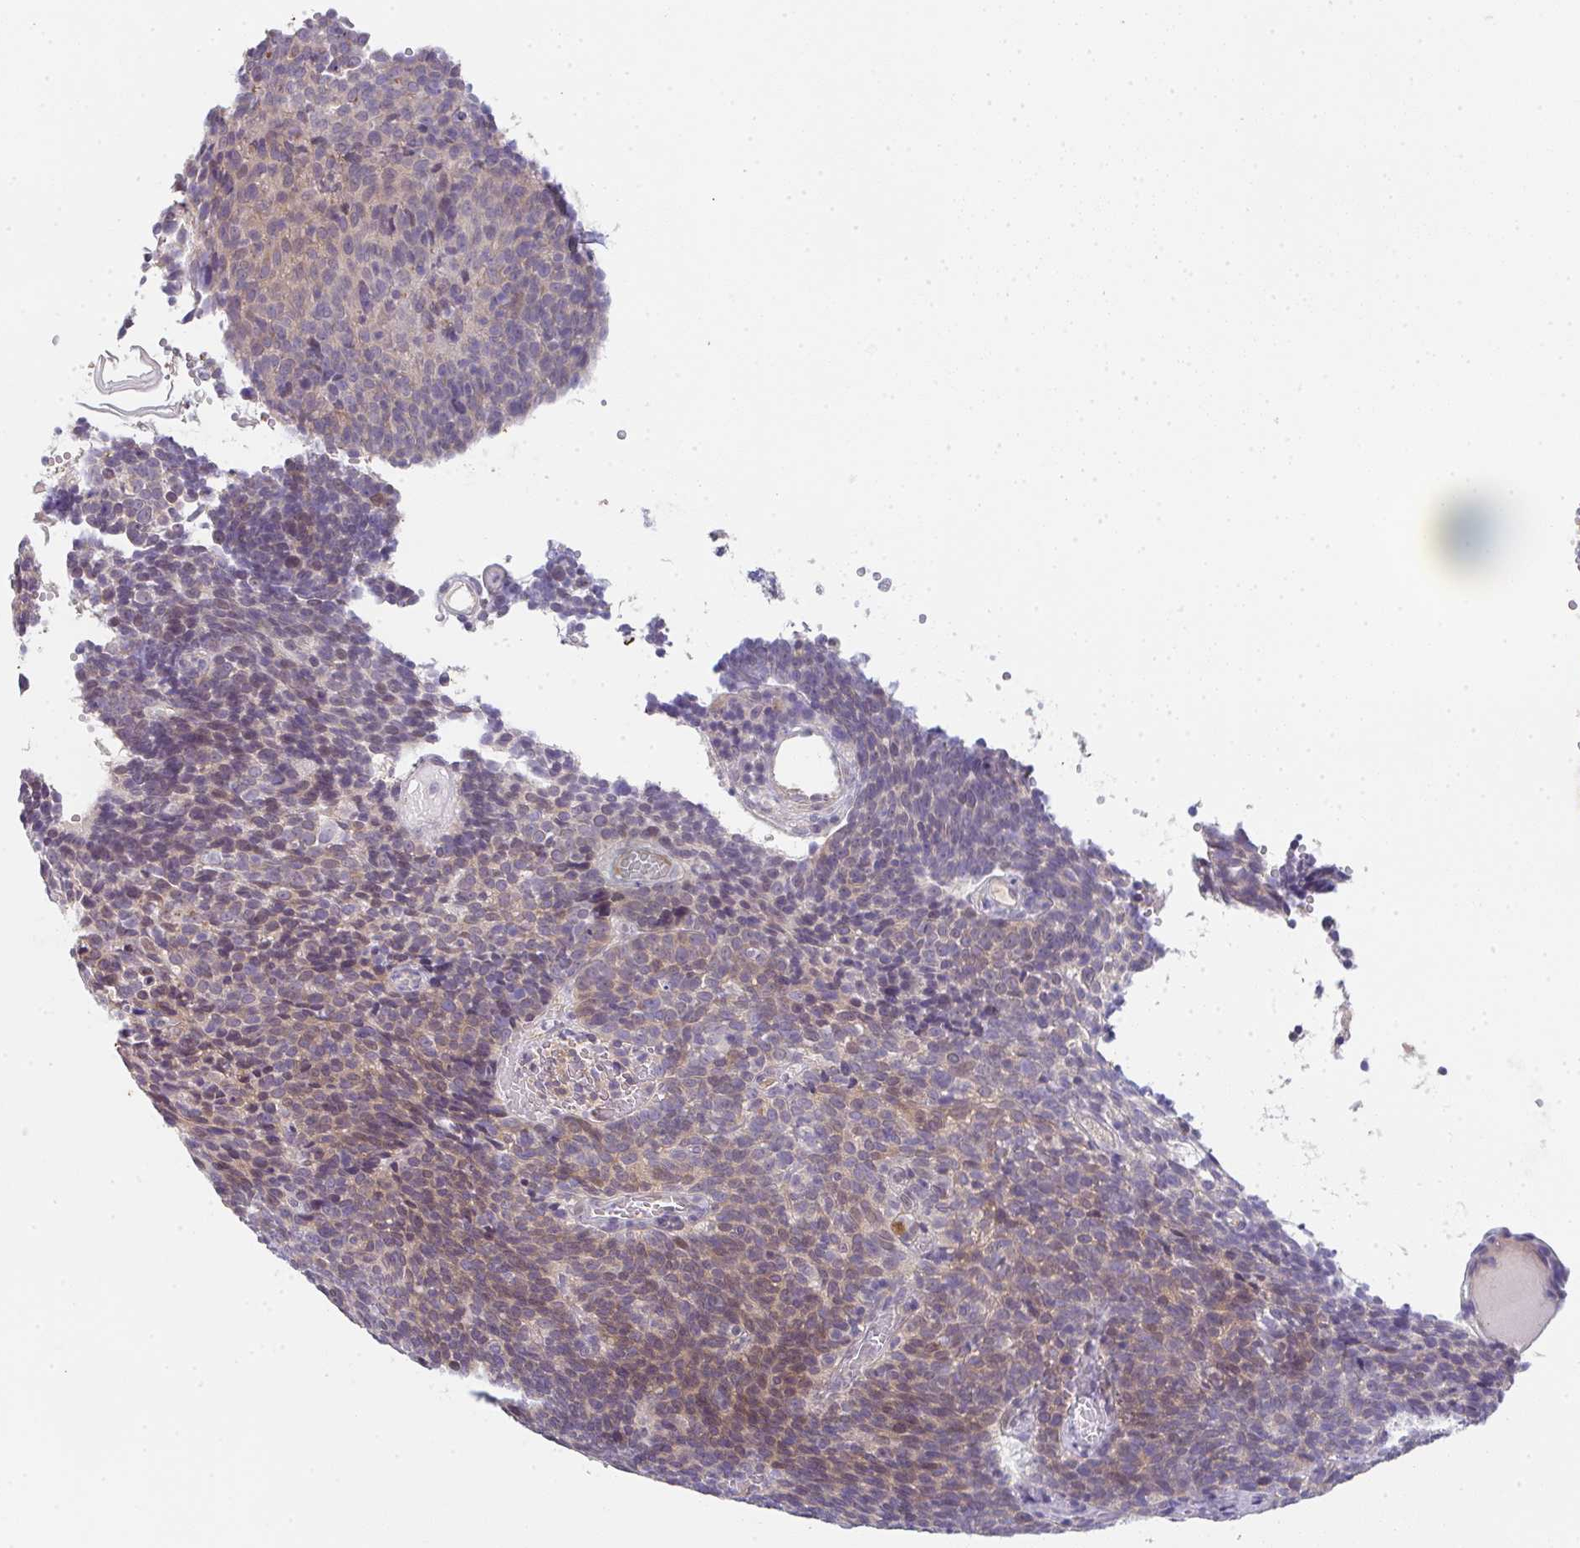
{"staining": {"intensity": "weak", "quantity": ">75%", "location": "cytoplasmic/membranous,nuclear"}, "tissue": "cervical cancer", "cell_type": "Tumor cells", "image_type": "cancer", "snomed": [{"axis": "morphology", "description": "Normal tissue, NOS"}, {"axis": "morphology", "description": "Squamous cell carcinoma, NOS"}, {"axis": "topography", "description": "Cervix"}], "caption": "High-magnification brightfield microscopy of squamous cell carcinoma (cervical) stained with DAB (3,3'-diaminobenzidine) (brown) and counterstained with hematoxylin (blue). tumor cells exhibit weak cytoplasmic/membranous and nuclear positivity is seen in approximately>75% of cells.", "gene": "TNFRSF10A", "patient": {"sex": "female", "age": 39}}